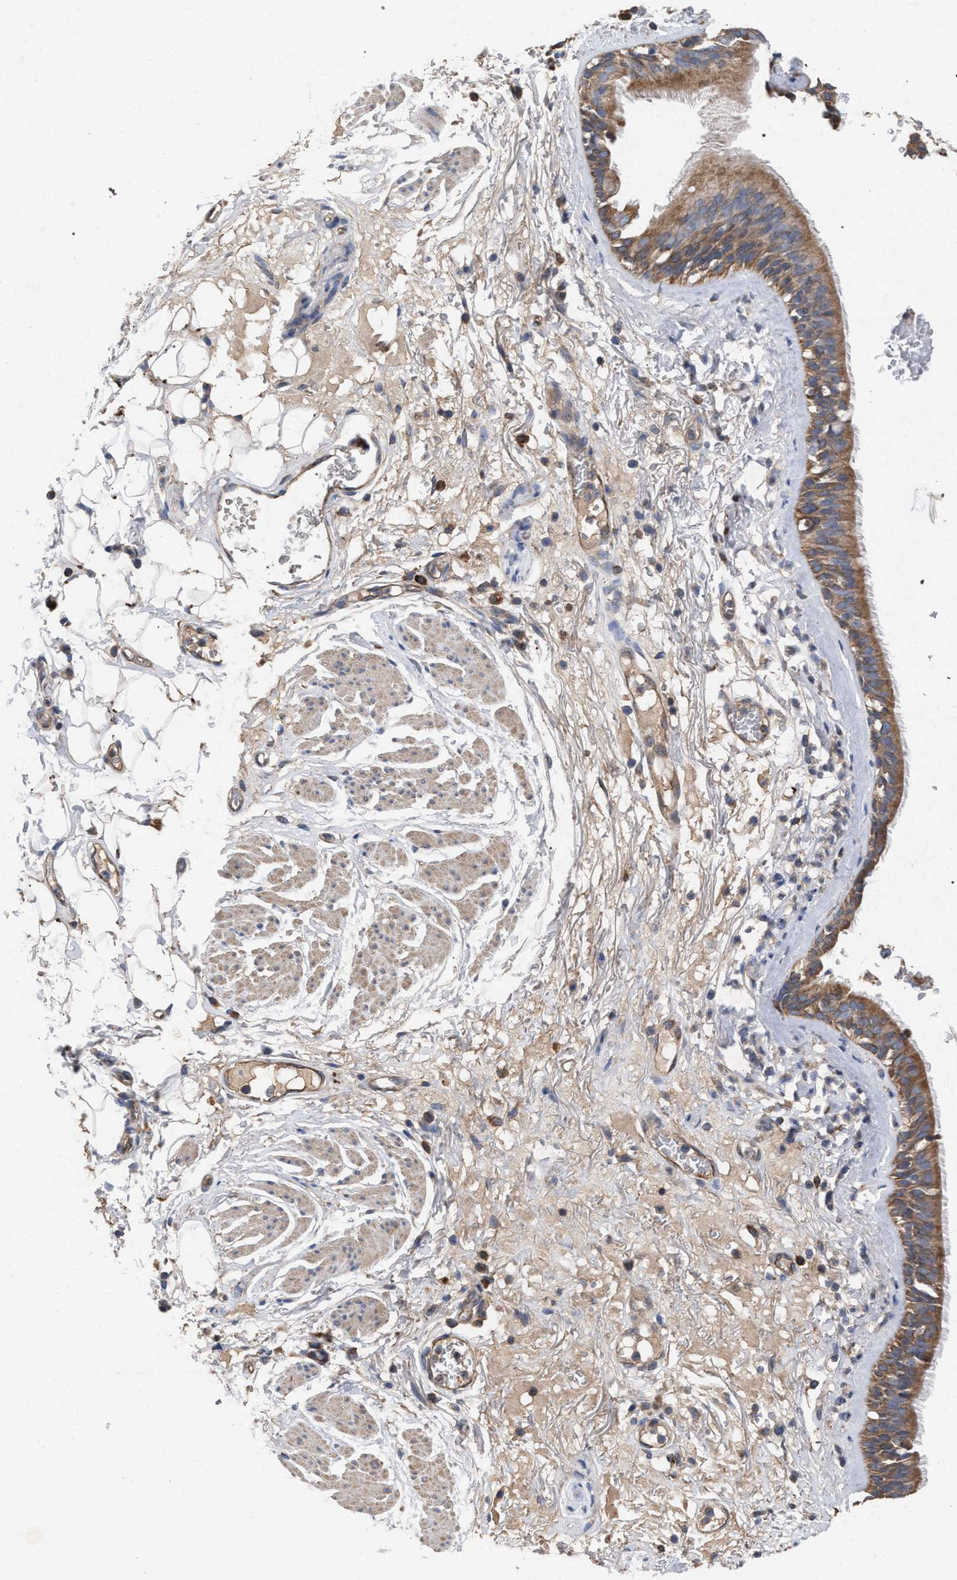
{"staining": {"intensity": "moderate", "quantity": ">75%", "location": "cytoplasmic/membranous"}, "tissue": "bronchus", "cell_type": "Respiratory epithelial cells", "image_type": "normal", "snomed": [{"axis": "morphology", "description": "Normal tissue, NOS"}, {"axis": "topography", "description": "Cartilage tissue"}], "caption": "An IHC image of normal tissue is shown. Protein staining in brown shows moderate cytoplasmic/membranous positivity in bronchus within respiratory epithelial cells.", "gene": "BCL2L12", "patient": {"sex": "female", "age": 63}}